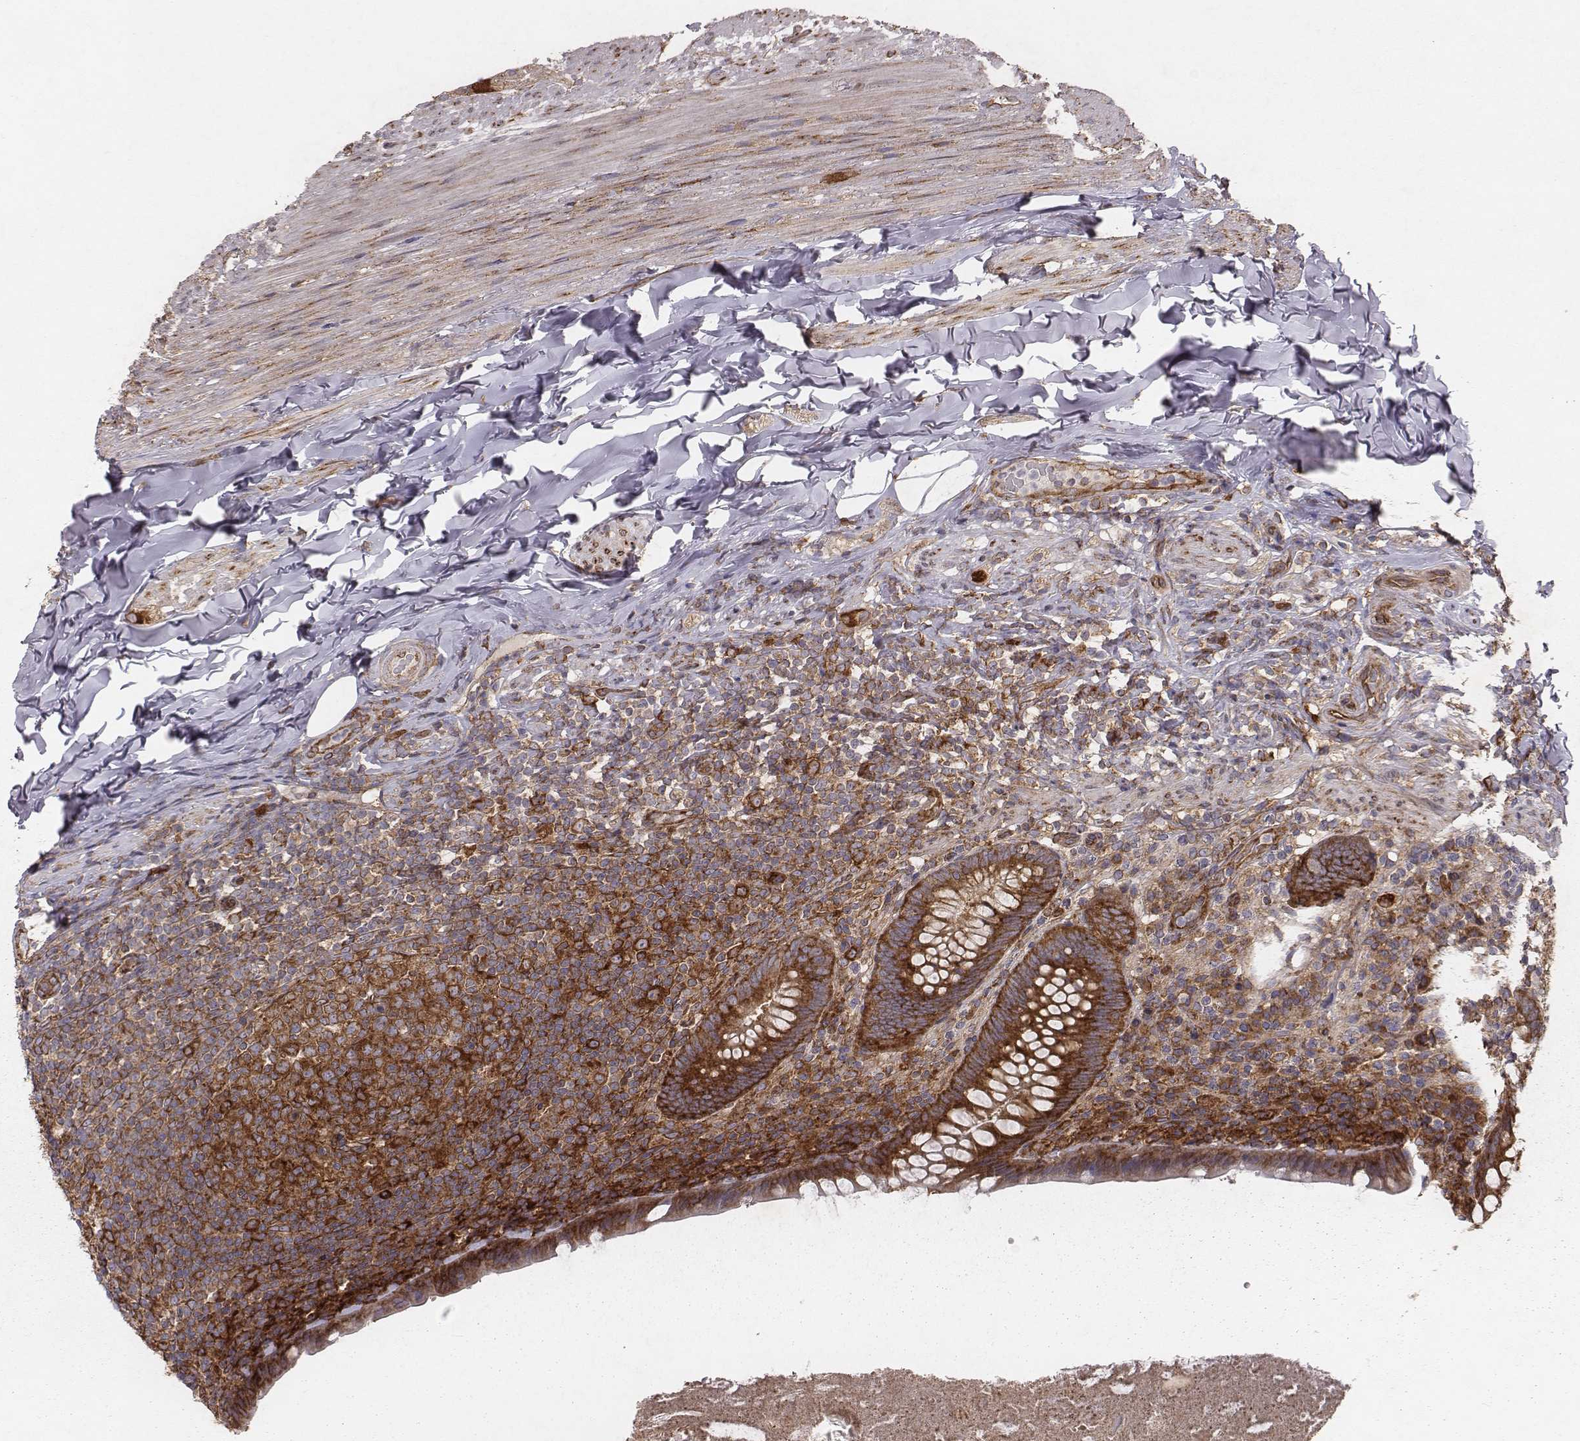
{"staining": {"intensity": "strong", "quantity": ">75%", "location": "cytoplasmic/membranous"}, "tissue": "appendix", "cell_type": "Glandular cells", "image_type": "normal", "snomed": [{"axis": "morphology", "description": "Normal tissue, NOS"}, {"axis": "topography", "description": "Appendix"}], "caption": "A high-resolution micrograph shows immunohistochemistry staining of unremarkable appendix, which reveals strong cytoplasmic/membranous staining in approximately >75% of glandular cells. Using DAB (brown) and hematoxylin (blue) stains, captured at high magnification using brightfield microscopy.", "gene": "TXLNA", "patient": {"sex": "male", "age": 47}}